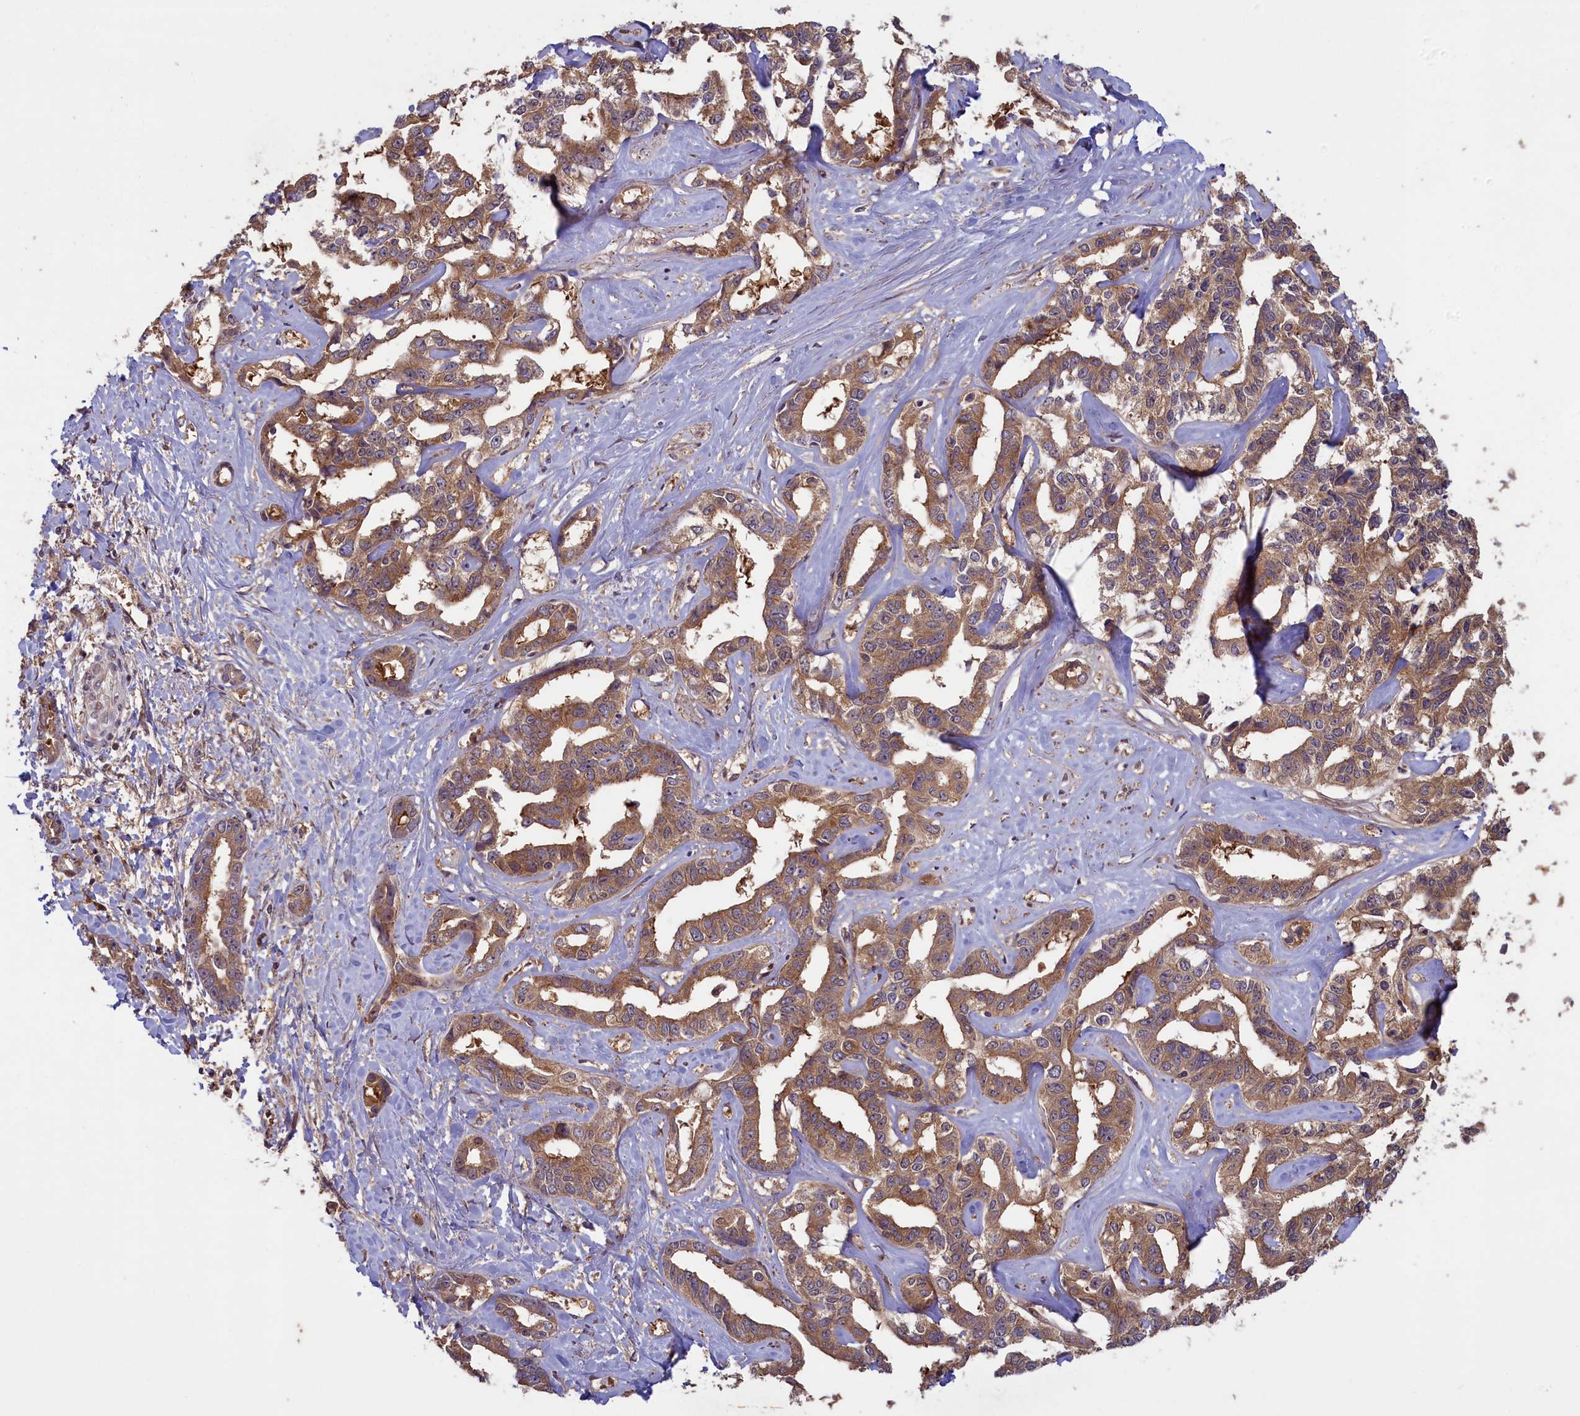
{"staining": {"intensity": "moderate", "quantity": ">75%", "location": "cytoplasmic/membranous"}, "tissue": "liver cancer", "cell_type": "Tumor cells", "image_type": "cancer", "snomed": [{"axis": "morphology", "description": "Cholangiocarcinoma"}, {"axis": "topography", "description": "Liver"}], "caption": "IHC of human liver cancer reveals medium levels of moderate cytoplasmic/membranous staining in about >75% of tumor cells.", "gene": "CIAO2B", "patient": {"sex": "male", "age": 59}}